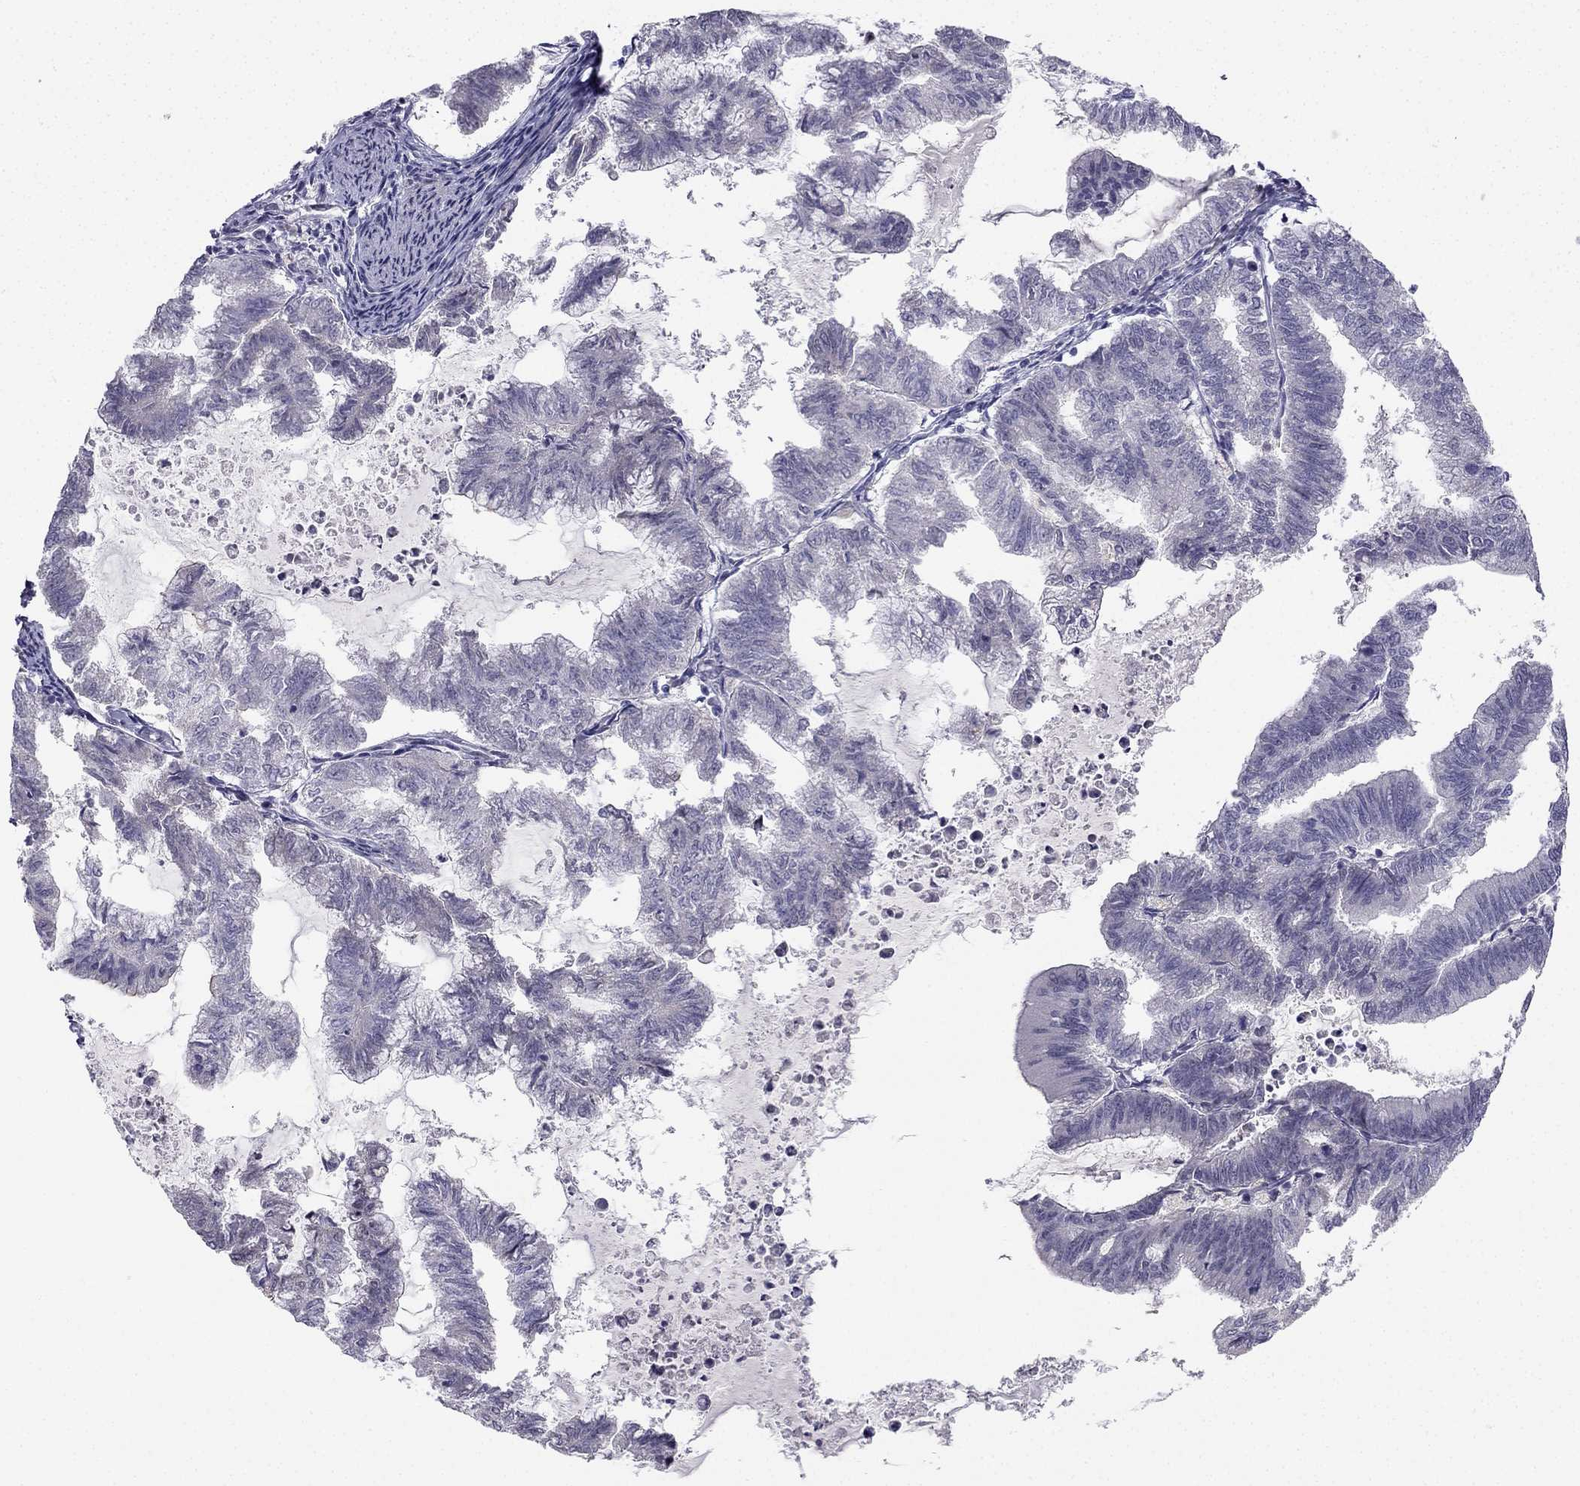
{"staining": {"intensity": "negative", "quantity": "none", "location": "none"}, "tissue": "endometrial cancer", "cell_type": "Tumor cells", "image_type": "cancer", "snomed": [{"axis": "morphology", "description": "Adenocarcinoma, NOS"}, {"axis": "topography", "description": "Endometrium"}], "caption": "The IHC micrograph has no significant expression in tumor cells of endometrial adenocarcinoma tissue. (Stains: DAB (3,3'-diaminobenzidine) immunohistochemistry with hematoxylin counter stain, Microscopy: brightfield microscopy at high magnification).", "gene": "CHST8", "patient": {"sex": "female", "age": 79}}